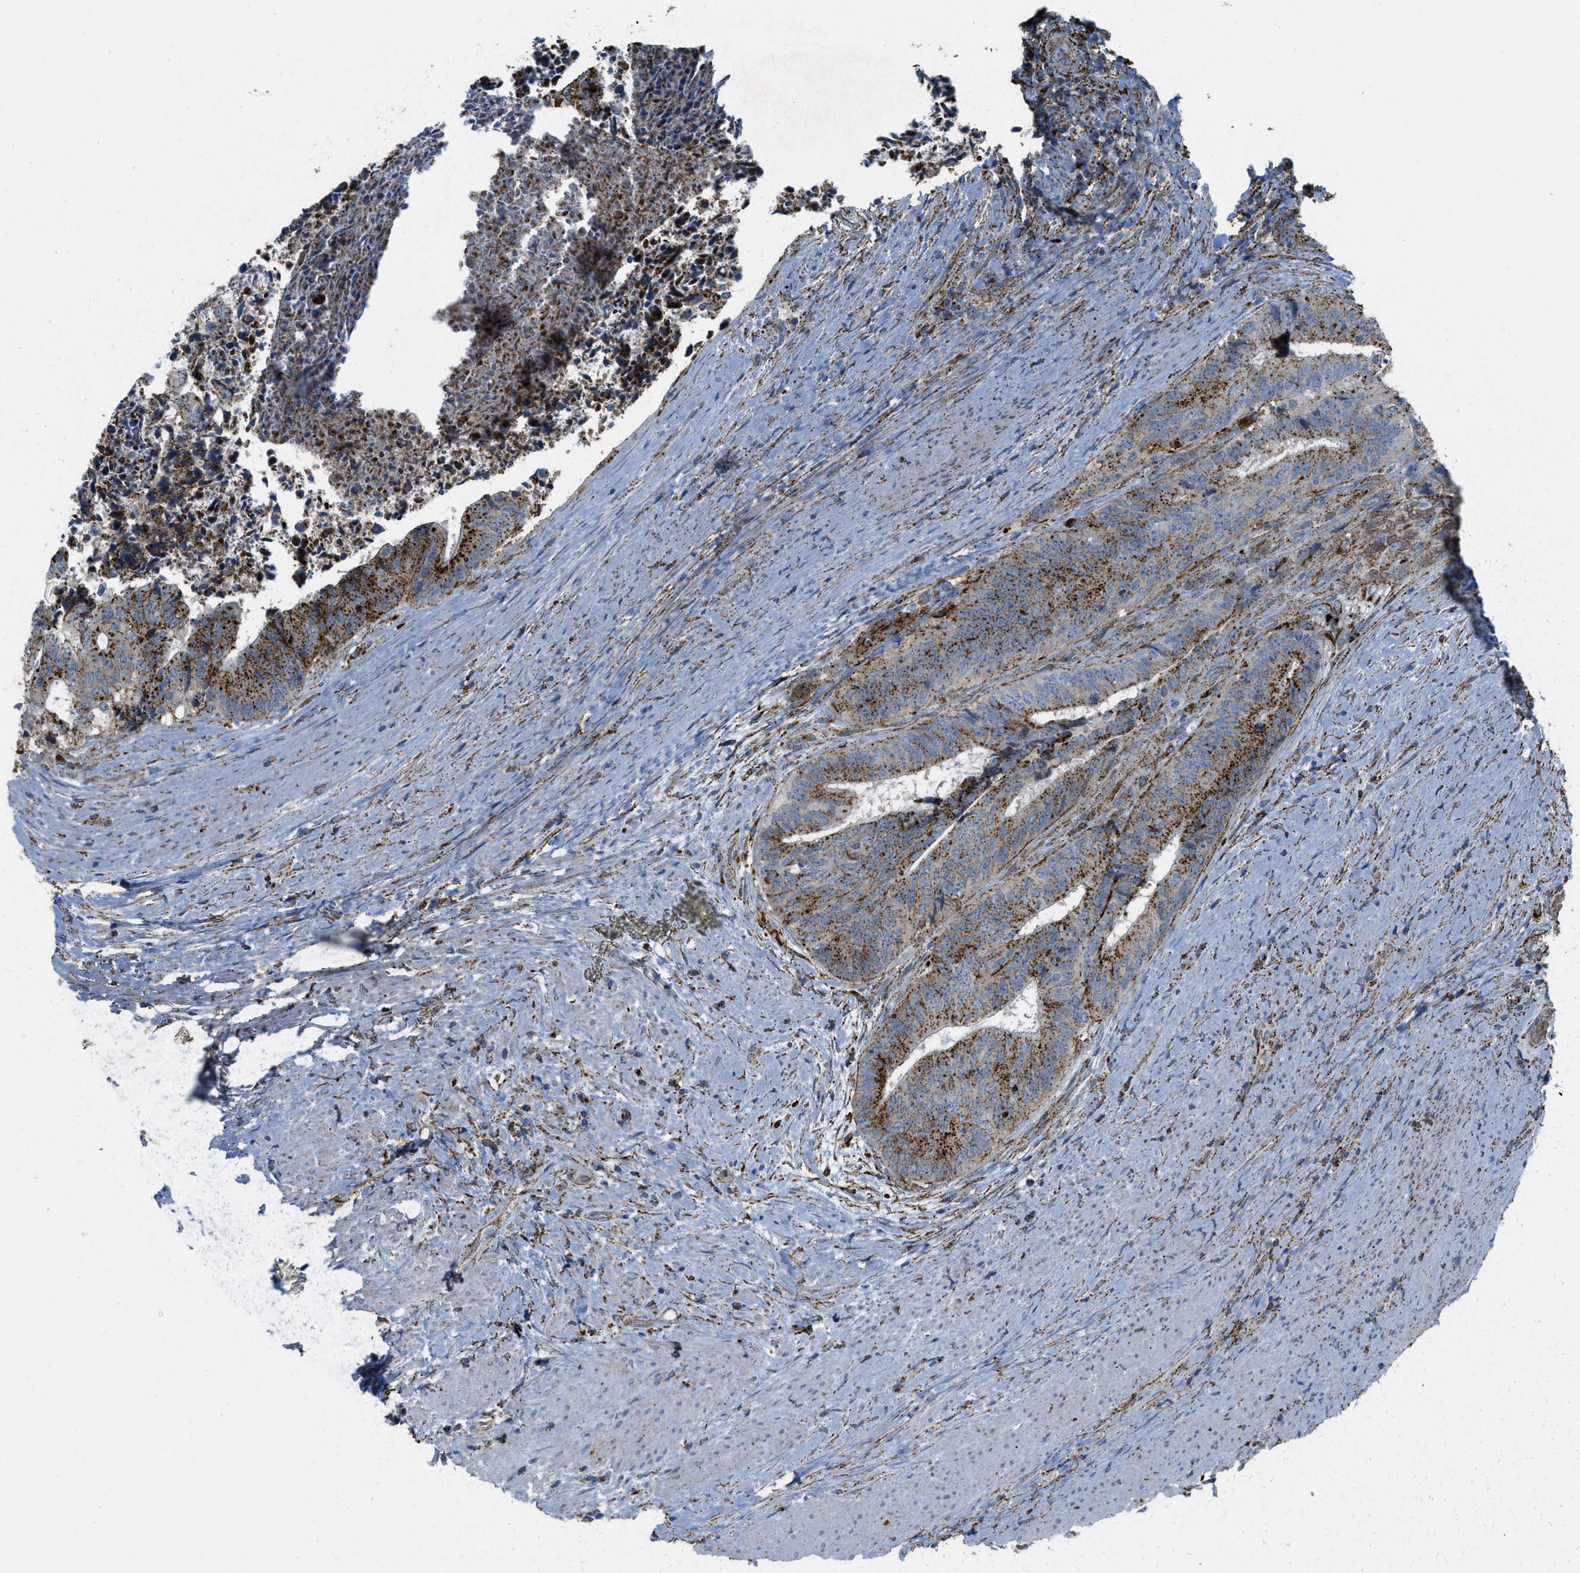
{"staining": {"intensity": "moderate", "quantity": ">75%", "location": "cytoplasmic/membranous"}, "tissue": "colorectal cancer", "cell_type": "Tumor cells", "image_type": "cancer", "snomed": [{"axis": "morphology", "description": "Adenocarcinoma, NOS"}, {"axis": "topography", "description": "Rectum"}], "caption": "A high-resolution image shows IHC staining of adenocarcinoma (colorectal), which demonstrates moderate cytoplasmic/membranous staining in about >75% of tumor cells.", "gene": "SCARB2", "patient": {"sex": "male", "age": 72}}